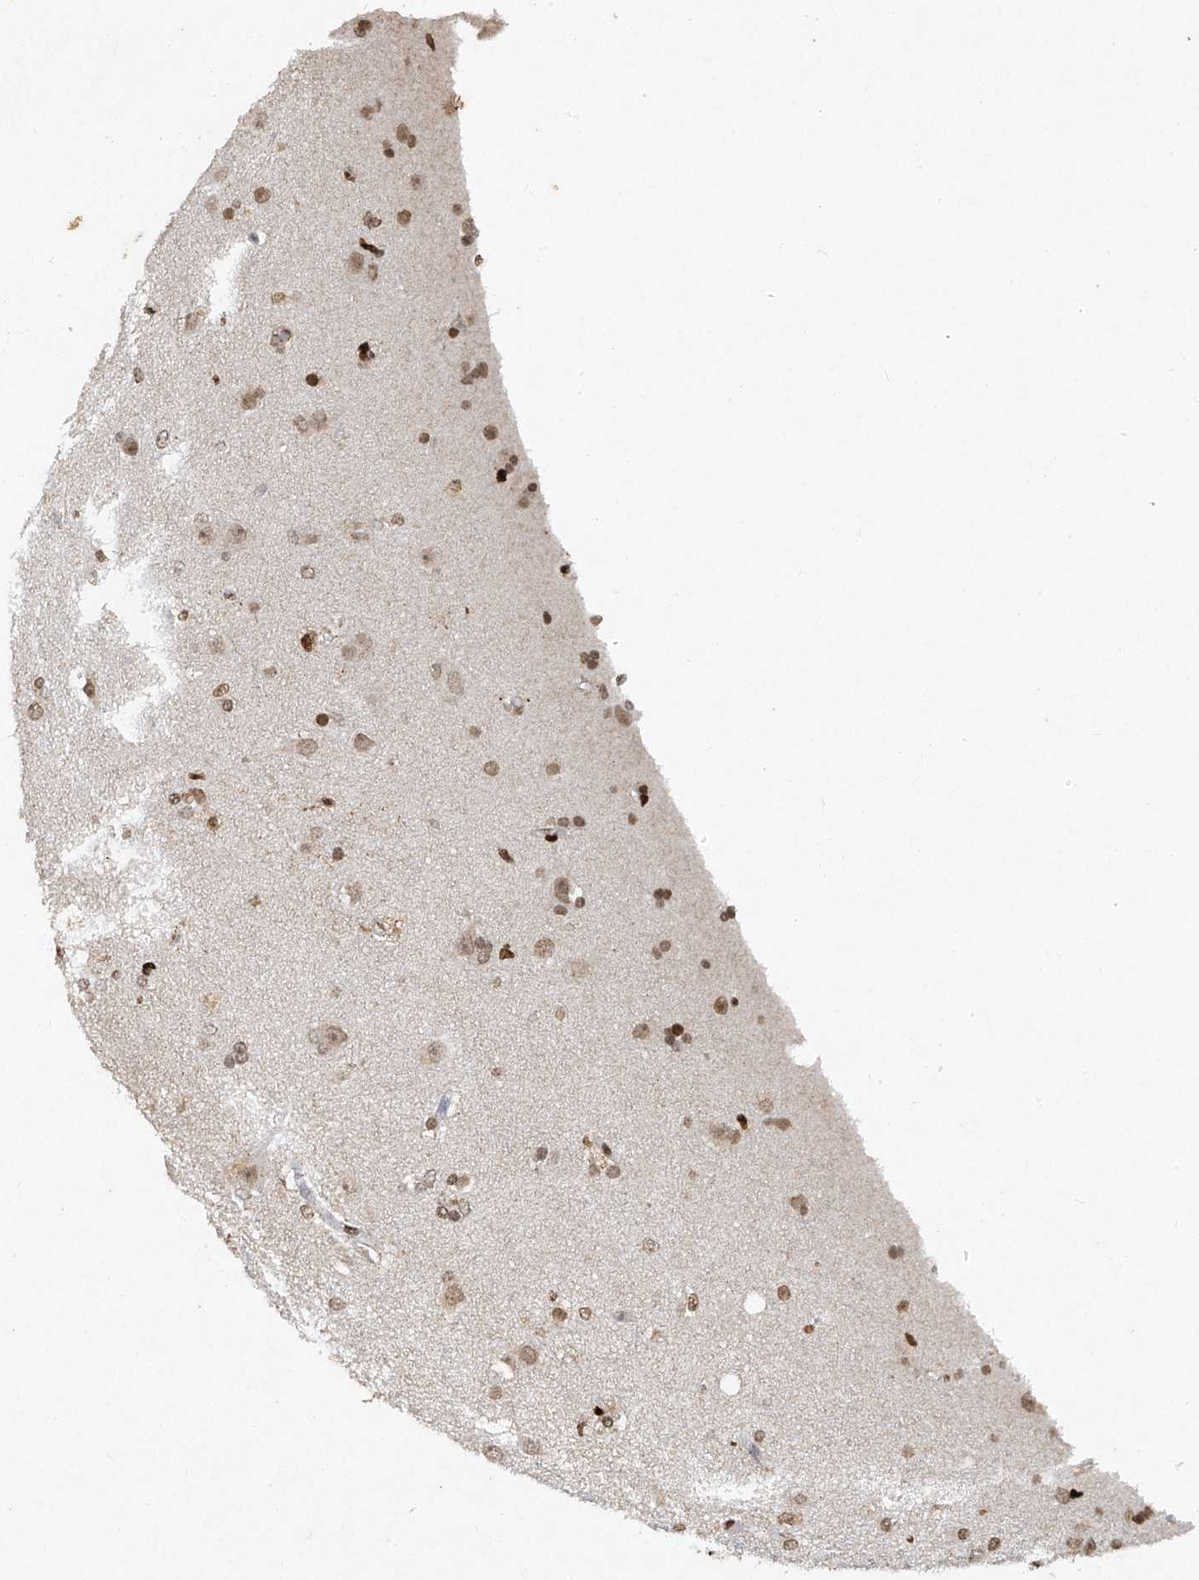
{"staining": {"intensity": "moderate", "quantity": ">75%", "location": "nuclear"}, "tissue": "glioma", "cell_type": "Tumor cells", "image_type": "cancer", "snomed": [{"axis": "morphology", "description": "Glioma, malignant, High grade"}, {"axis": "topography", "description": "Brain"}], "caption": "Protein expression analysis of human glioma reveals moderate nuclear positivity in approximately >75% of tumor cells.", "gene": "ATRIP", "patient": {"sex": "female", "age": 59}}